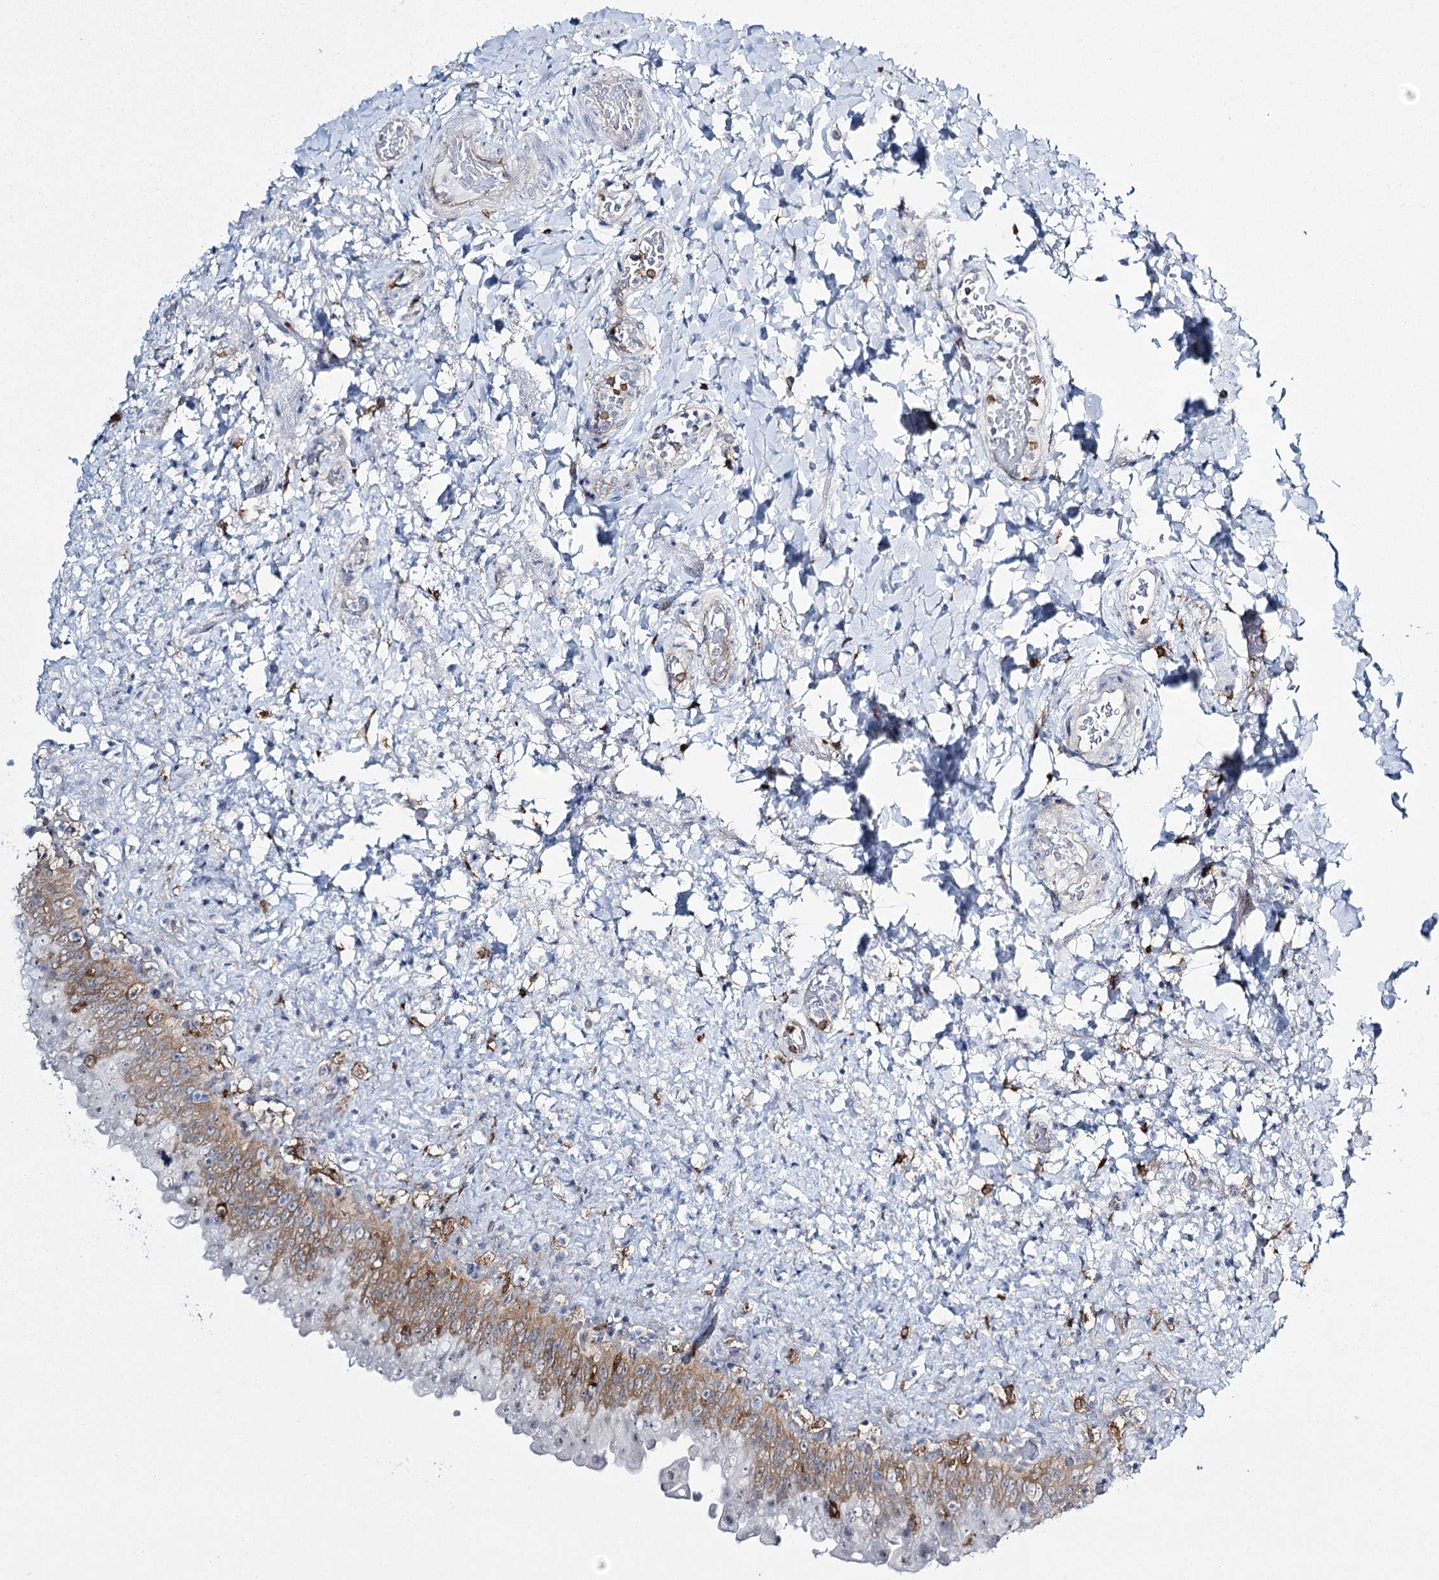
{"staining": {"intensity": "moderate", "quantity": "<25%", "location": "cytoplasmic/membranous"}, "tissue": "urinary bladder", "cell_type": "Urothelial cells", "image_type": "normal", "snomed": [{"axis": "morphology", "description": "Normal tissue, NOS"}, {"axis": "topography", "description": "Urinary bladder"}], "caption": "Urinary bladder stained with immunohistochemistry (IHC) shows moderate cytoplasmic/membranous expression in approximately <25% of urothelial cells. (IHC, brightfield microscopy, high magnification).", "gene": "CCDC88A", "patient": {"sex": "female", "age": 27}}